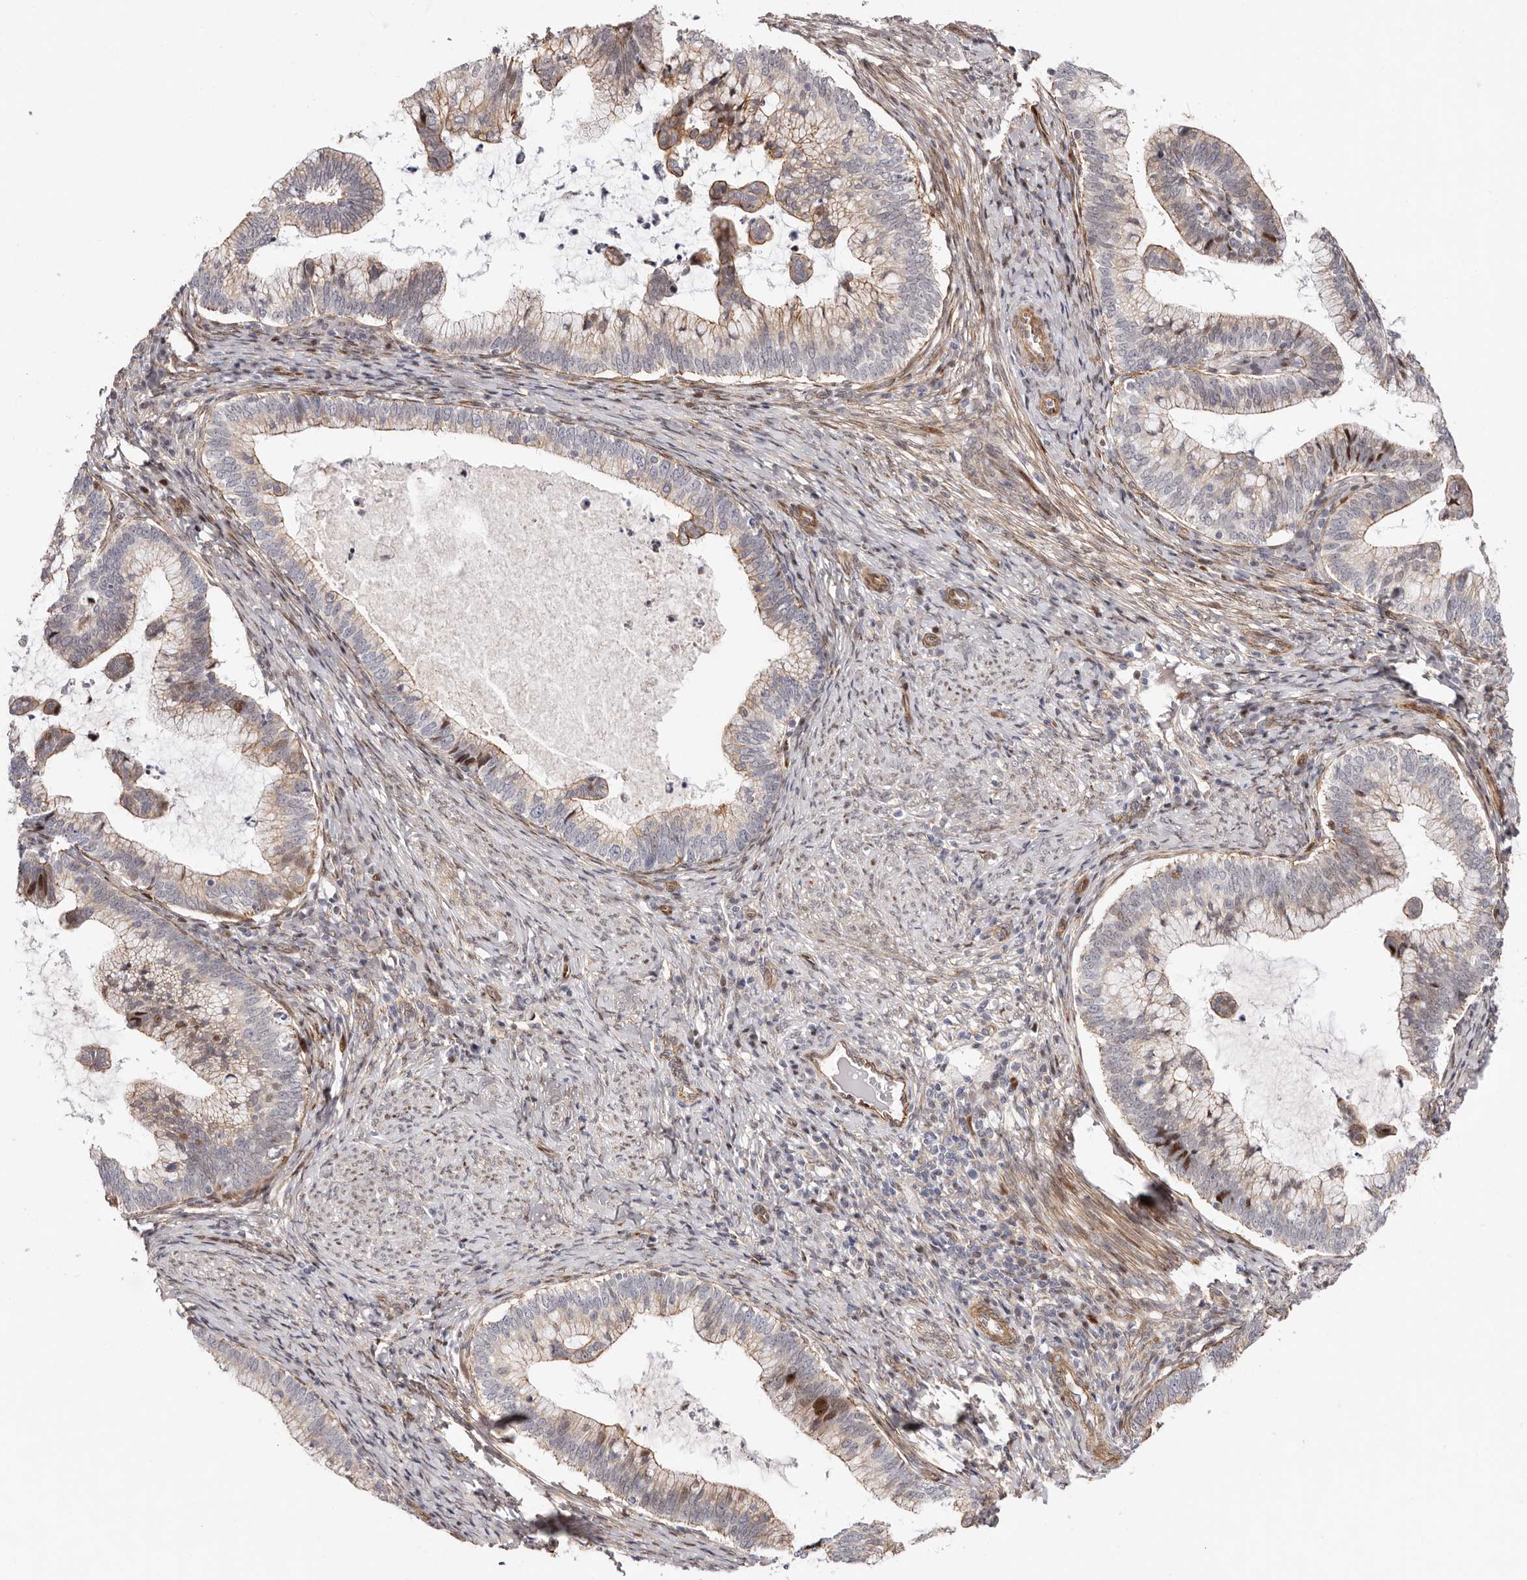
{"staining": {"intensity": "moderate", "quantity": "<25%", "location": "cytoplasmic/membranous,nuclear"}, "tissue": "cervical cancer", "cell_type": "Tumor cells", "image_type": "cancer", "snomed": [{"axis": "morphology", "description": "Adenocarcinoma, NOS"}, {"axis": "topography", "description": "Cervix"}], "caption": "This is an image of immunohistochemistry staining of cervical cancer, which shows moderate staining in the cytoplasmic/membranous and nuclear of tumor cells.", "gene": "EPHX3", "patient": {"sex": "female", "age": 36}}